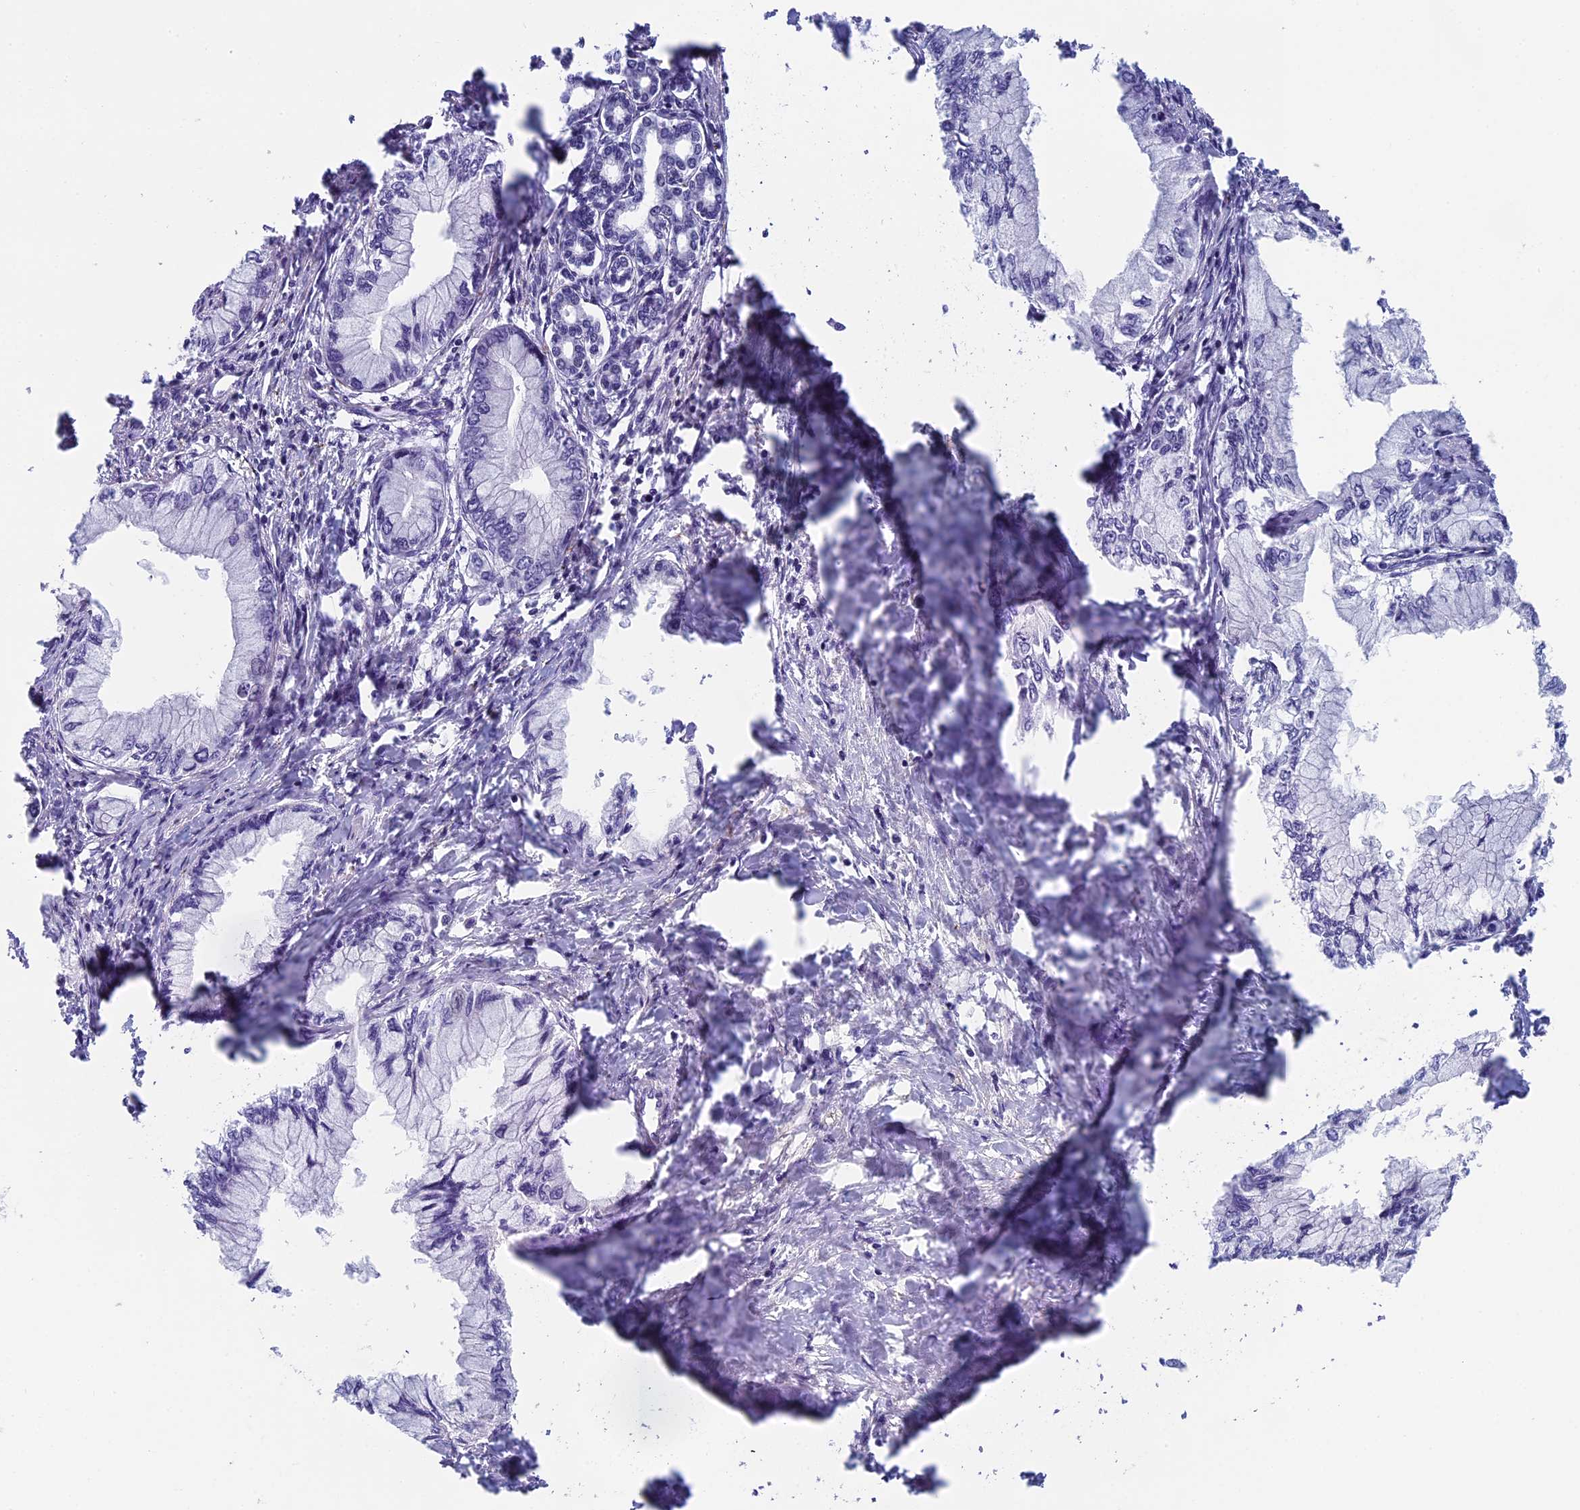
{"staining": {"intensity": "negative", "quantity": "none", "location": "none"}, "tissue": "pancreatic cancer", "cell_type": "Tumor cells", "image_type": "cancer", "snomed": [{"axis": "morphology", "description": "Adenocarcinoma, NOS"}, {"axis": "topography", "description": "Pancreas"}], "caption": "Pancreatic adenocarcinoma was stained to show a protein in brown. There is no significant positivity in tumor cells. Brightfield microscopy of IHC stained with DAB (brown) and hematoxylin (blue), captured at high magnification.", "gene": "CNEP1R1", "patient": {"sex": "male", "age": 48}}